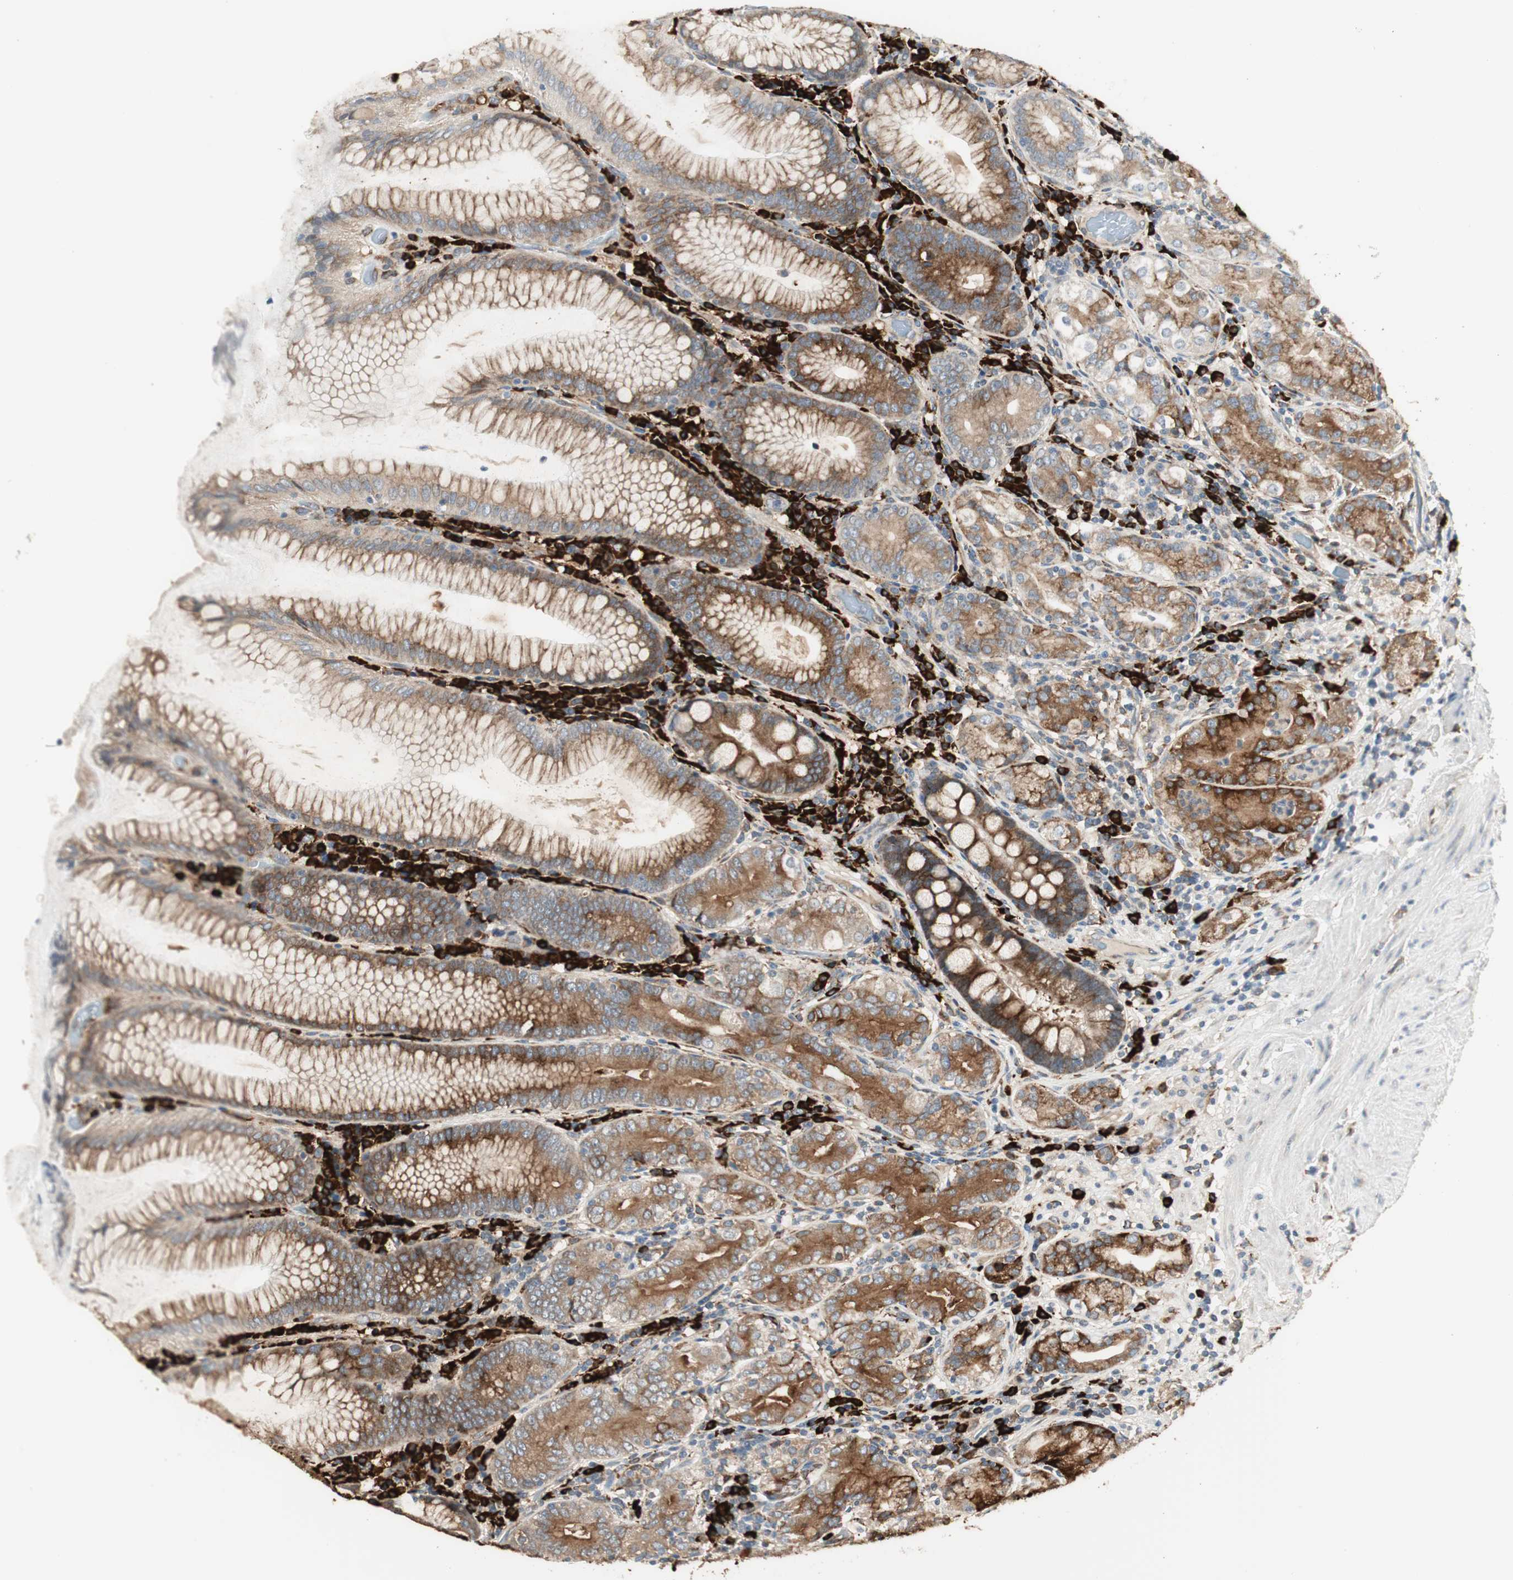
{"staining": {"intensity": "strong", "quantity": ">75%", "location": "cytoplasmic/membranous"}, "tissue": "stomach", "cell_type": "Glandular cells", "image_type": "normal", "snomed": [{"axis": "morphology", "description": "Normal tissue, NOS"}, {"axis": "topography", "description": "Stomach, lower"}], "caption": "About >75% of glandular cells in benign stomach show strong cytoplasmic/membranous protein expression as visualized by brown immunohistochemical staining.", "gene": "HSP90B1", "patient": {"sex": "female", "age": 76}}